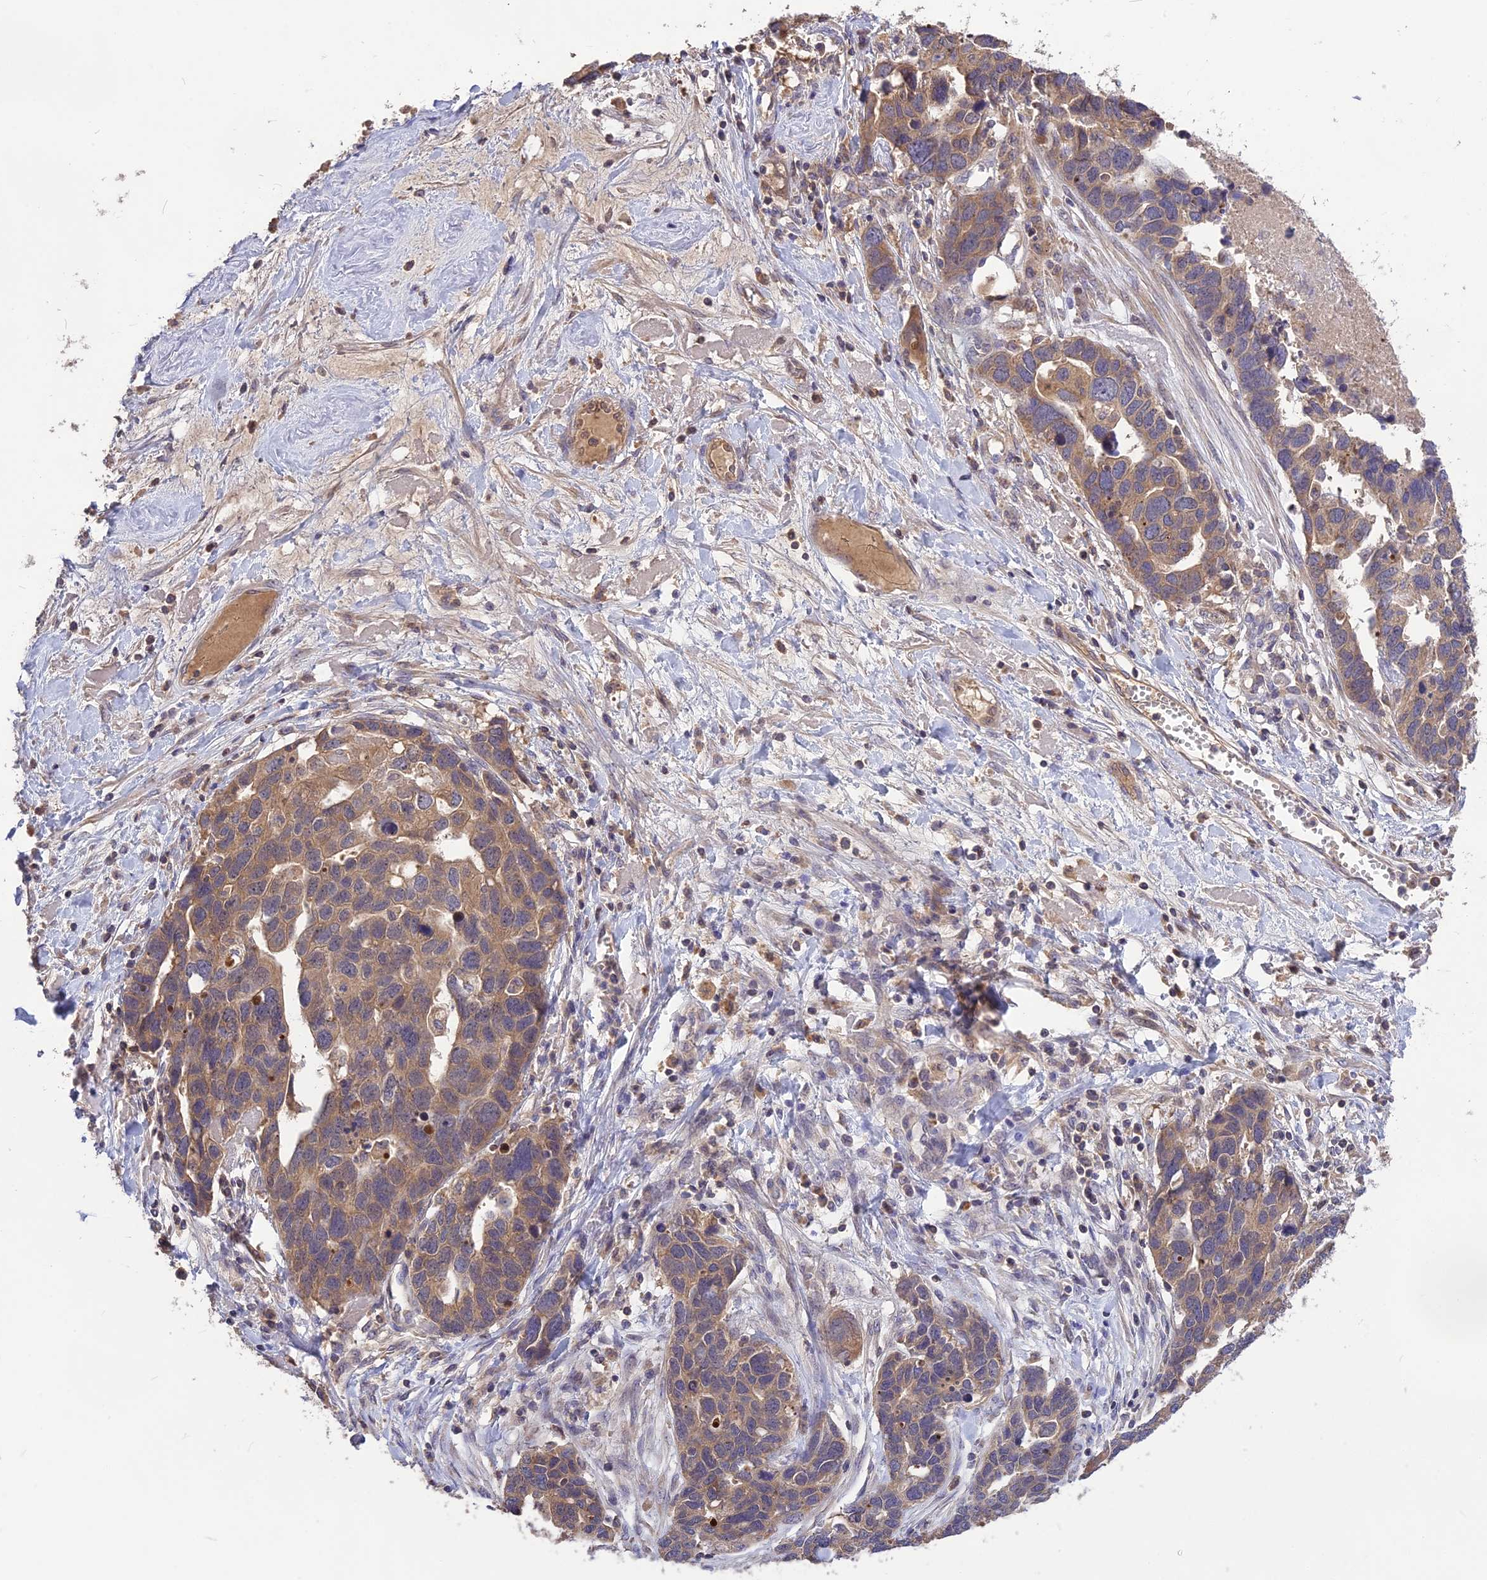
{"staining": {"intensity": "weak", "quantity": "25%-75%", "location": "cytoplasmic/membranous"}, "tissue": "ovarian cancer", "cell_type": "Tumor cells", "image_type": "cancer", "snomed": [{"axis": "morphology", "description": "Cystadenocarcinoma, serous, NOS"}, {"axis": "topography", "description": "Ovary"}], "caption": "Immunohistochemistry (IHC) image of neoplastic tissue: ovarian cancer stained using immunohistochemistry (IHC) reveals low levels of weak protein expression localized specifically in the cytoplasmic/membranous of tumor cells, appearing as a cytoplasmic/membranous brown color.", "gene": "NUDT8", "patient": {"sex": "female", "age": 54}}